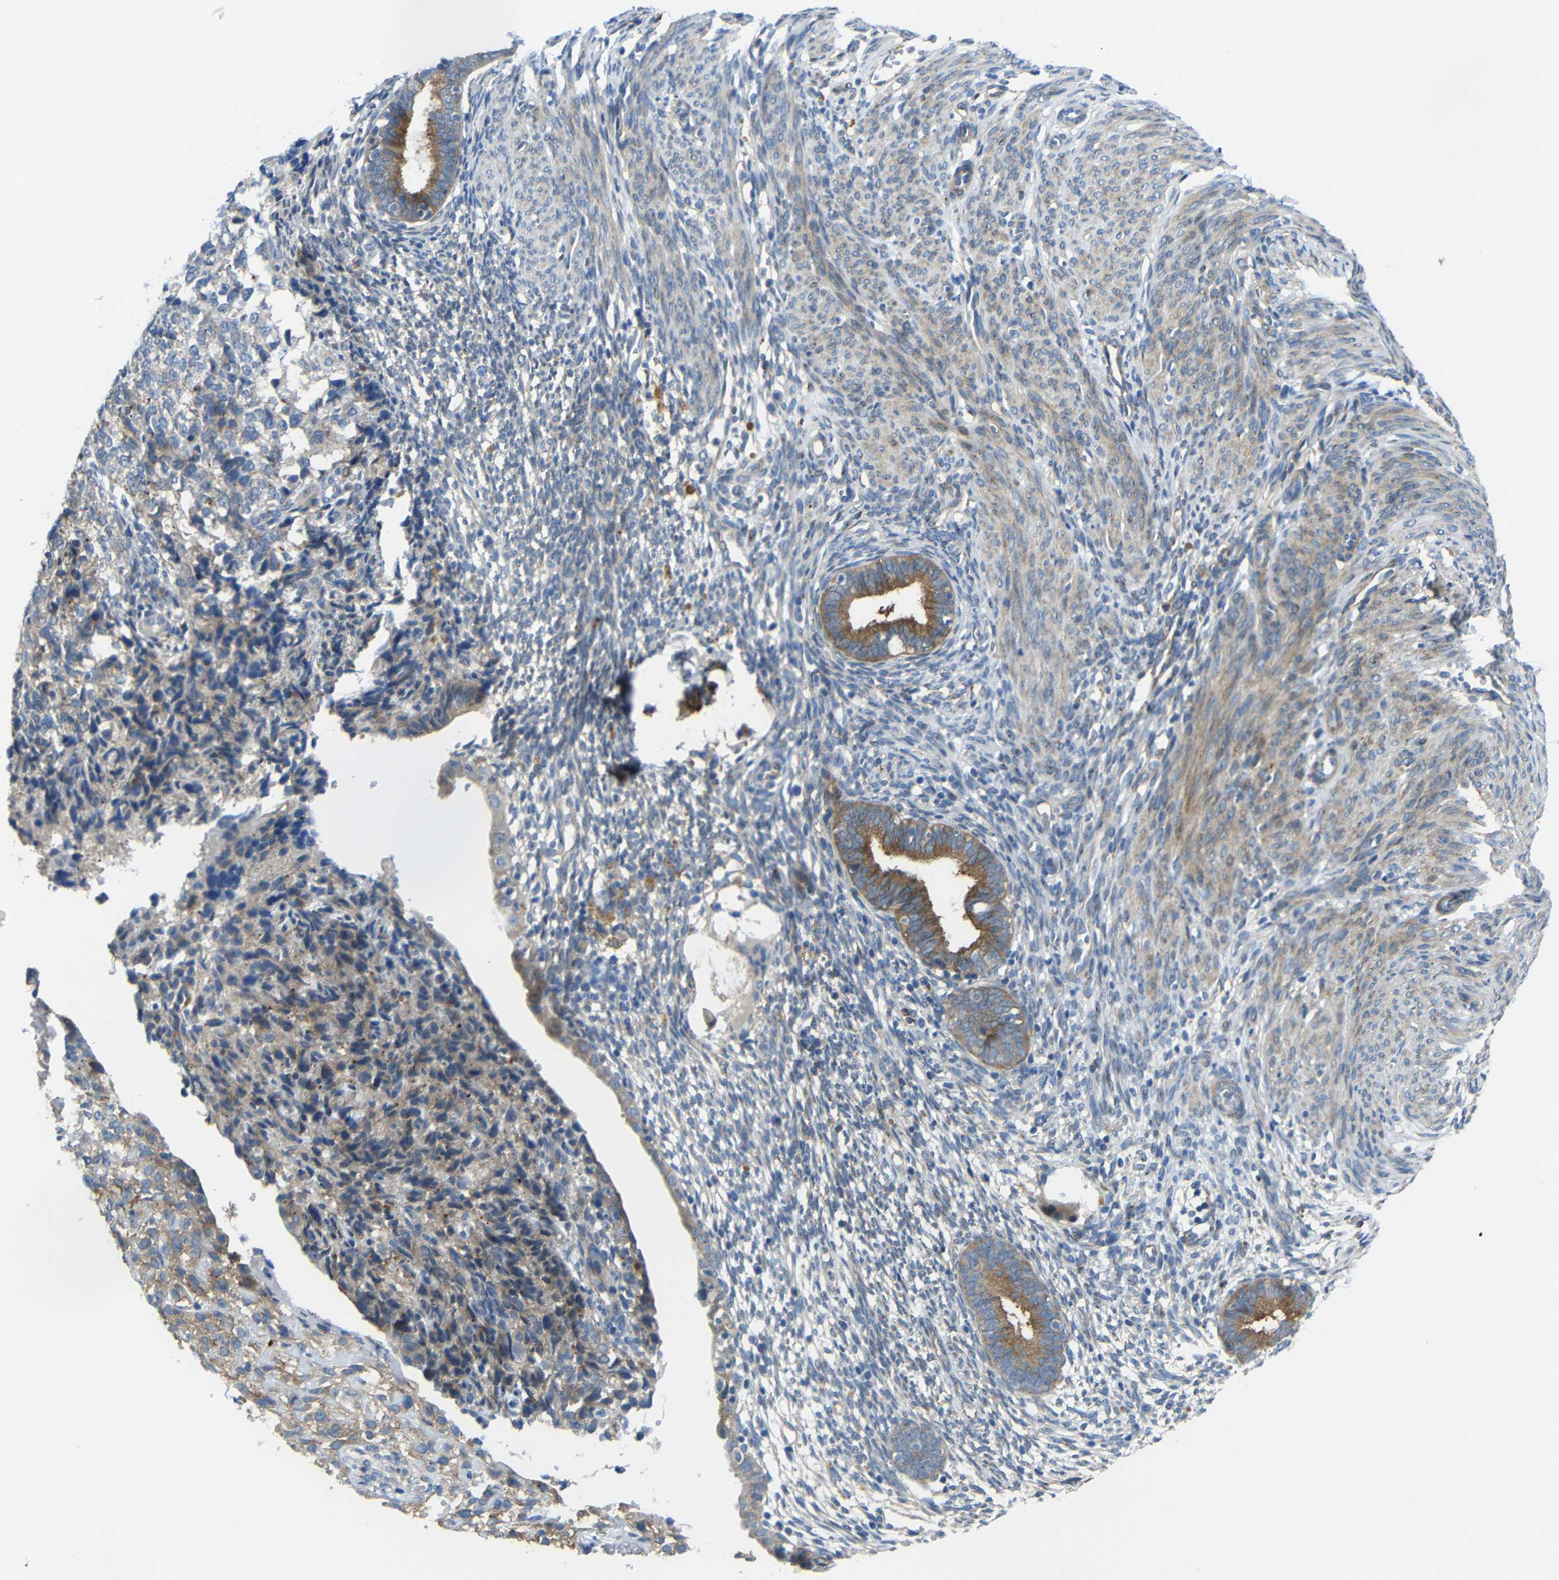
{"staining": {"intensity": "weak", "quantity": "<25%", "location": "cytoplasmic/membranous"}, "tissue": "endometrium", "cell_type": "Cells in endometrial stroma", "image_type": "normal", "snomed": [{"axis": "morphology", "description": "Normal tissue, NOS"}, {"axis": "morphology", "description": "Adenocarcinoma, NOS"}, {"axis": "topography", "description": "Endometrium"}, {"axis": "topography", "description": "Ovary"}], "caption": "Endometrium stained for a protein using immunohistochemistry (IHC) demonstrates no staining cells in endometrial stroma.", "gene": "SYPL1", "patient": {"sex": "female", "age": 68}}